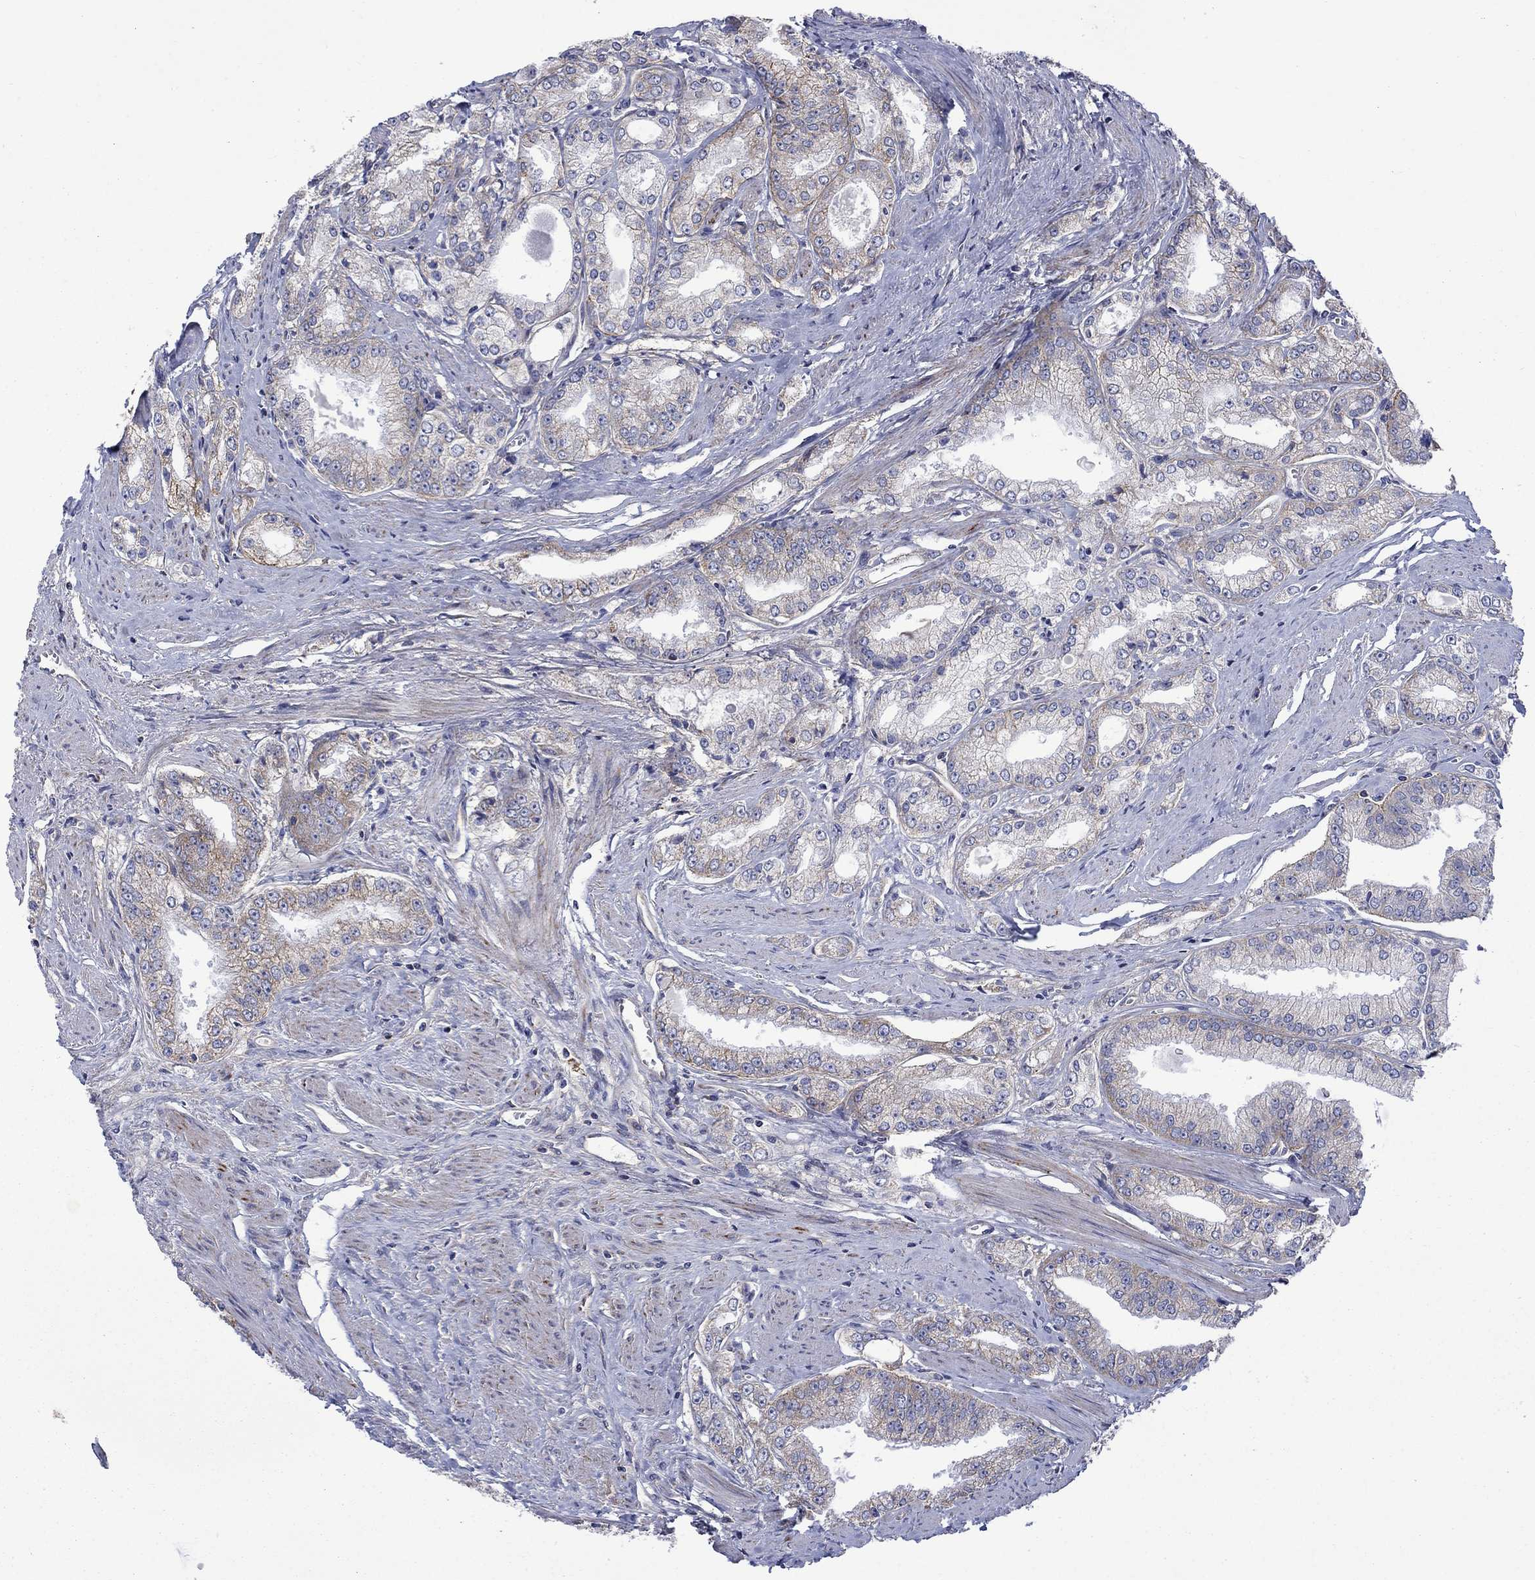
{"staining": {"intensity": "moderate", "quantity": "25%-75%", "location": "cytoplasmic/membranous"}, "tissue": "prostate cancer", "cell_type": "Tumor cells", "image_type": "cancer", "snomed": [{"axis": "morphology", "description": "Adenocarcinoma, NOS"}, {"axis": "morphology", "description": "Adenocarcinoma, High grade"}, {"axis": "topography", "description": "Prostate"}], "caption": "Prostate adenocarcinoma stained with a brown dye shows moderate cytoplasmic/membranous positive staining in about 25%-75% of tumor cells.", "gene": "CISD1", "patient": {"sex": "male", "age": 70}}